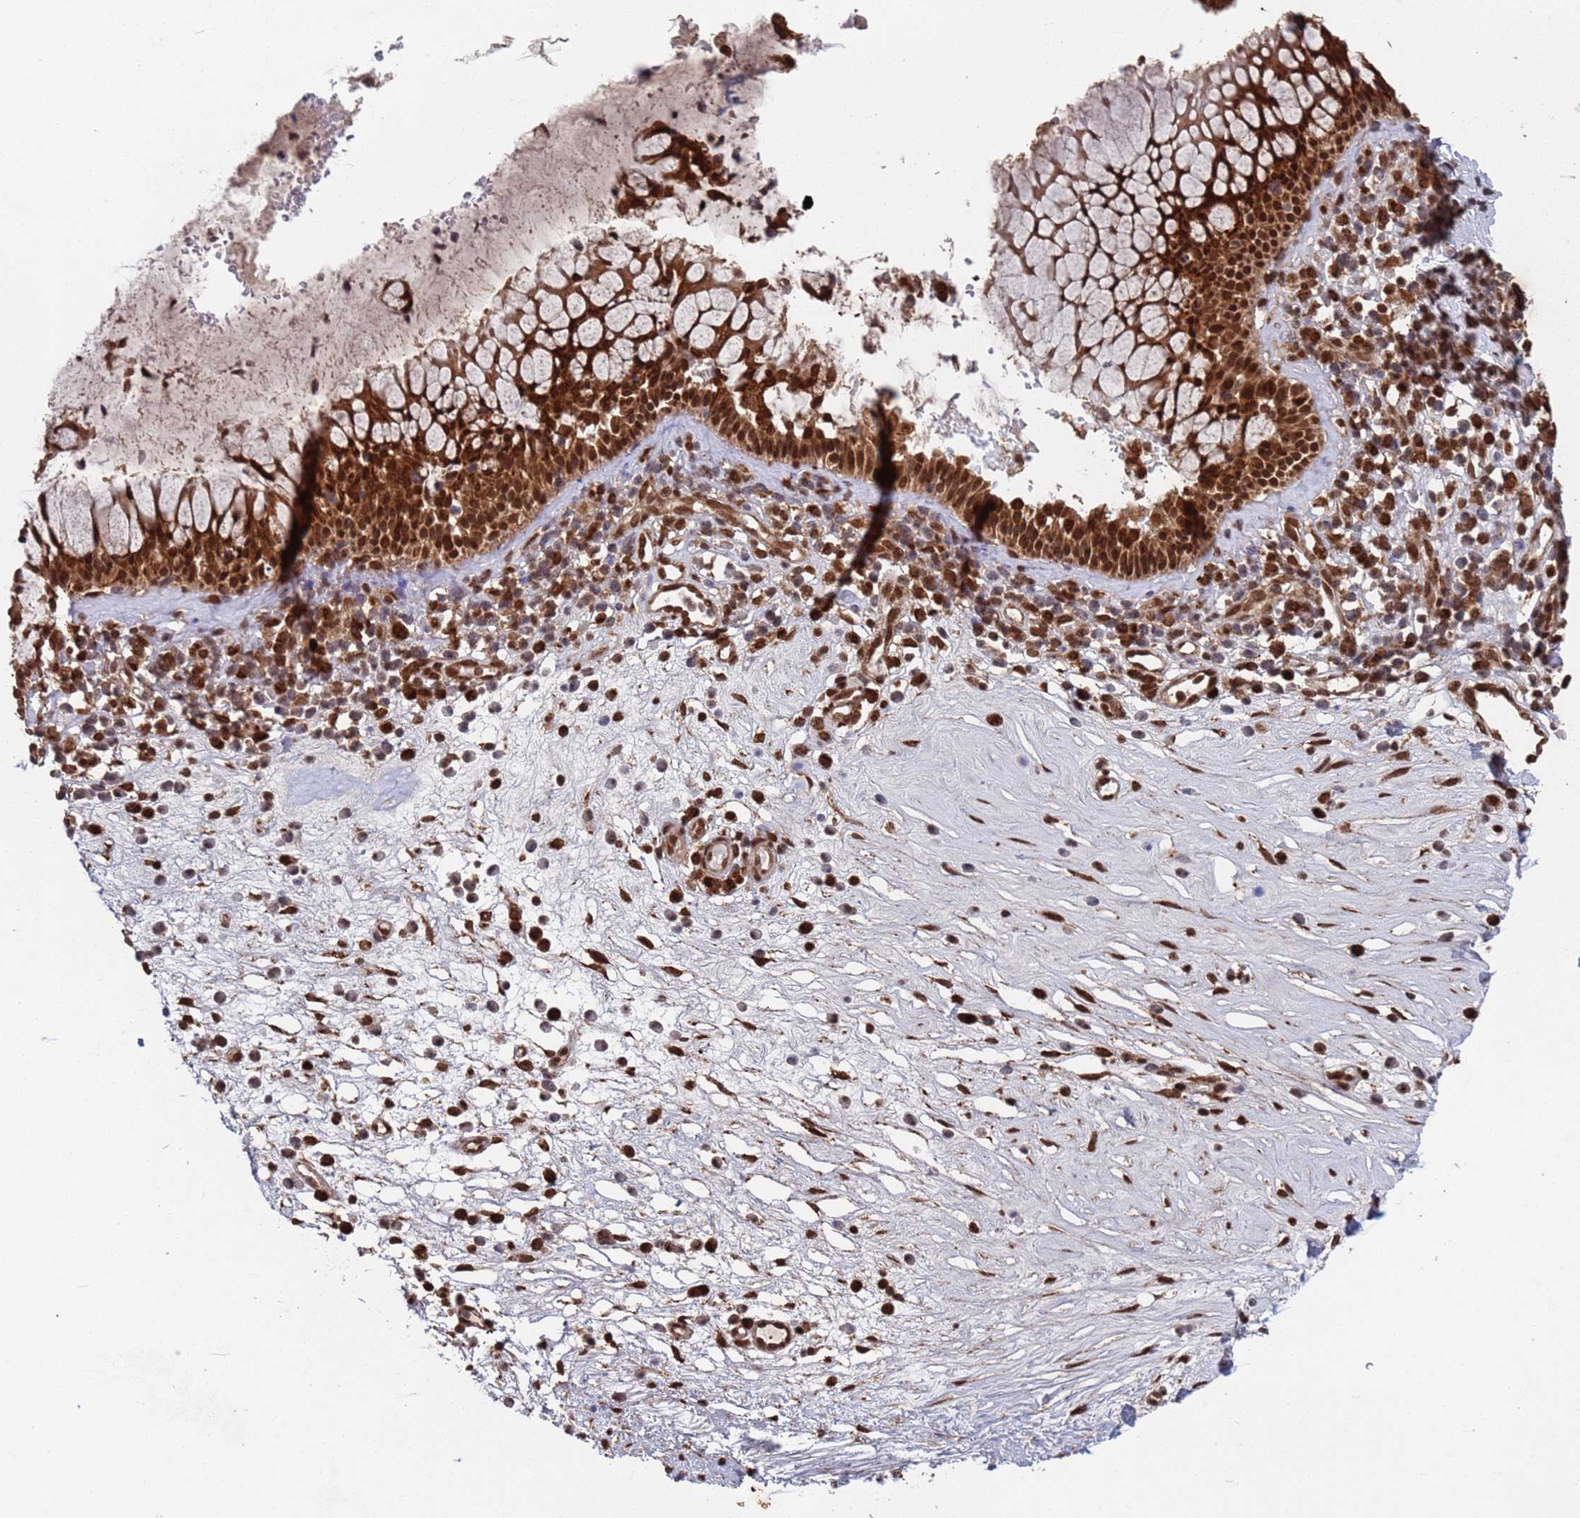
{"staining": {"intensity": "strong", "quantity": ">75%", "location": "cytoplasmic/membranous,nuclear"}, "tissue": "nasopharynx", "cell_type": "Respiratory epithelial cells", "image_type": "normal", "snomed": [{"axis": "morphology", "description": "Normal tissue, NOS"}, {"axis": "morphology", "description": "Inflammation, NOS"}, {"axis": "topography", "description": "Nasopharynx"}], "caption": "Protein staining exhibits strong cytoplasmic/membranous,nuclear expression in approximately >75% of respiratory epithelial cells in unremarkable nasopharynx. (Stains: DAB (3,3'-diaminobenzidine) in brown, nuclei in blue, Microscopy: brightfield microscopy at high magnification).", "gene": "FUBP3", "patient": {"sex": "male", "age": 70}}